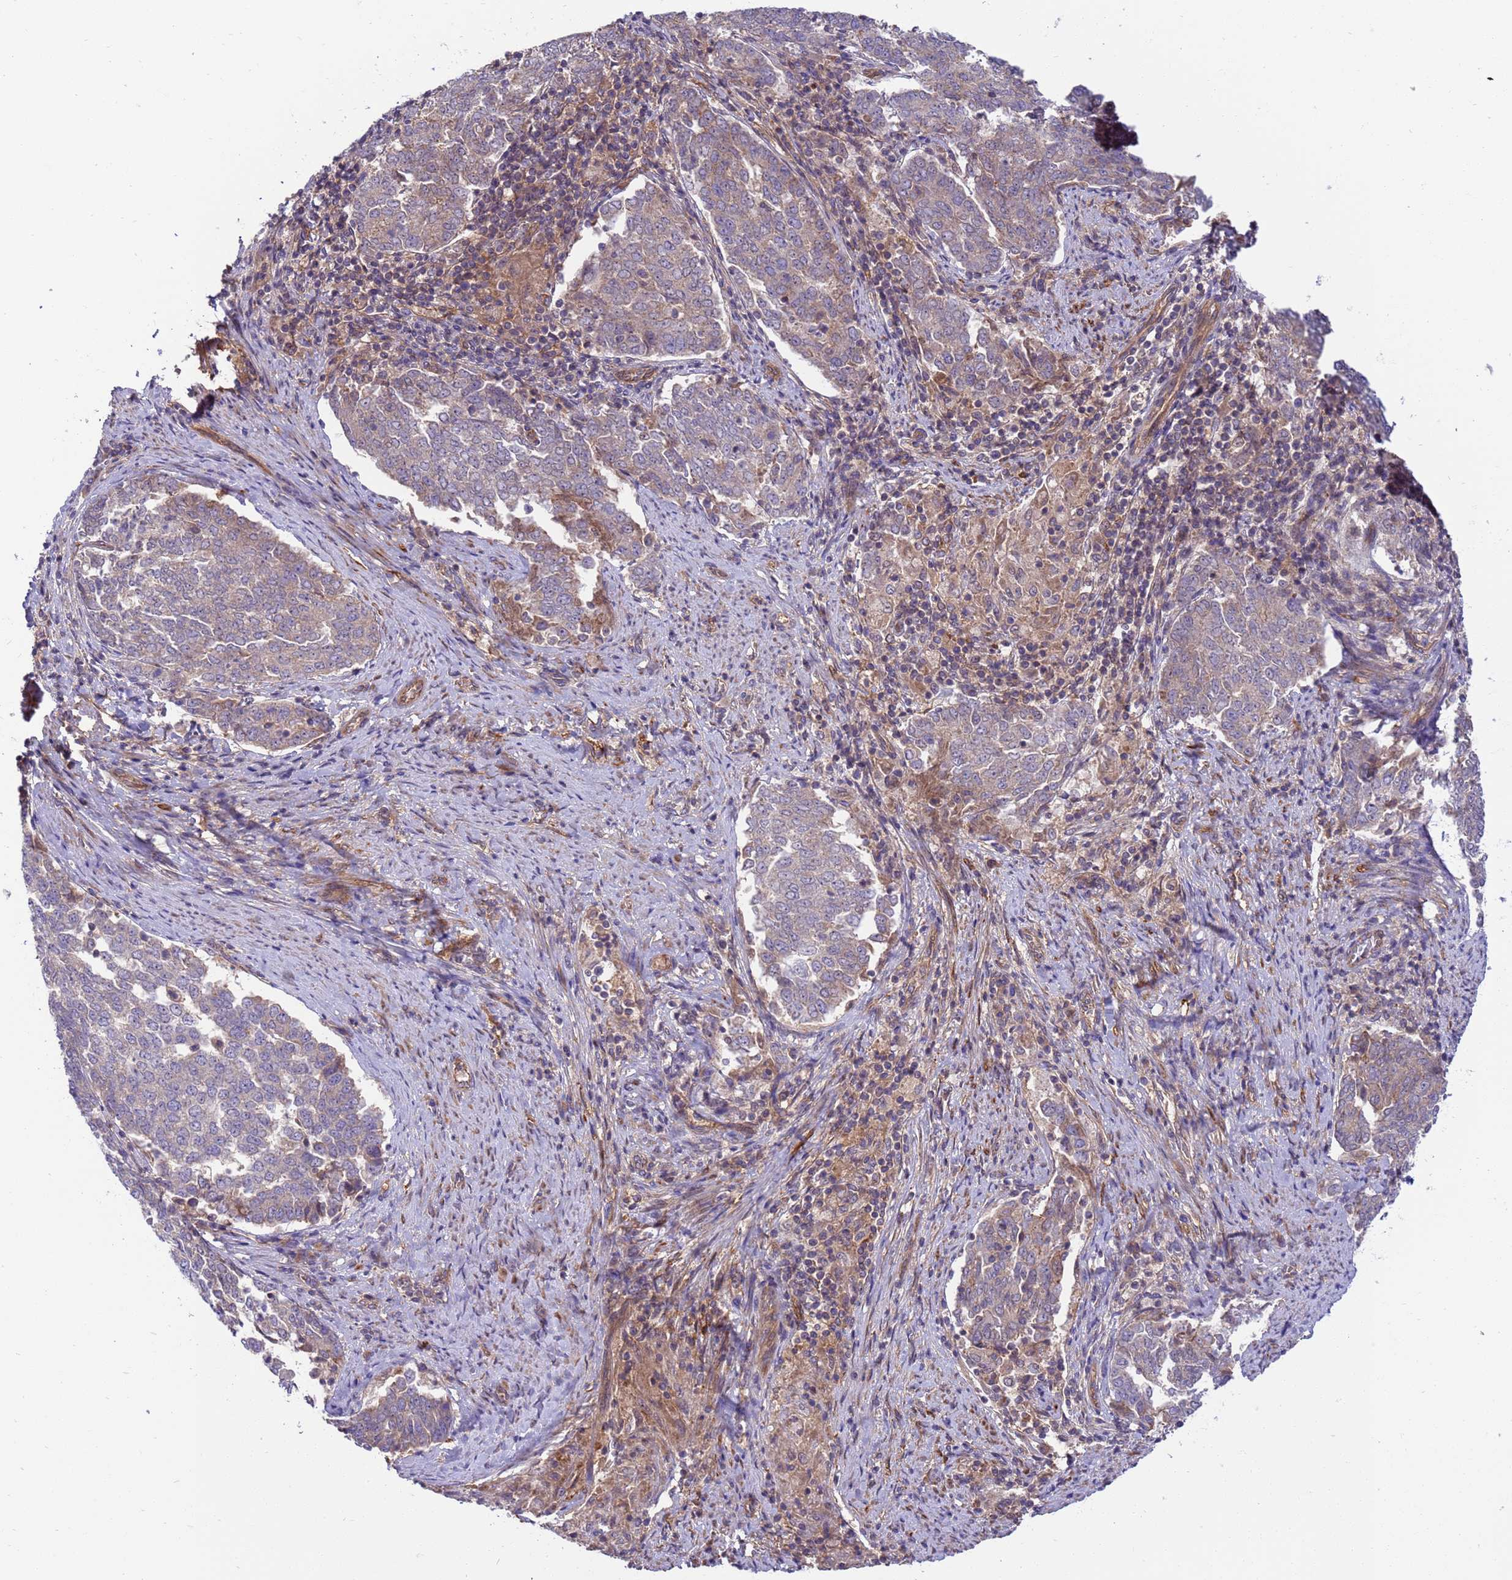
{"staining": {"intensity": "weak", "quantity": "25%-75%", "location": "cytoplasmic/membranous"}, "tissue": "endometrial cancer", "cell_type": "Tumor cells", "image_type": "cancer", "snomed": [{"axis": "morphology", "description": "Adenocarcinoma, NOS"}, {"axis": "topography", "description": "Endometrium"}], "caption": "This histopathology image shows endometrial cancer stained with immunohistochemistry to label a protein in brown. The cytoplasmic/membranous of tumor cells show weak positivity for the protein. Nuclei are counter-stained blue.", "gene": "SMCO3", "patient": {"sex": "female", "age": 80}}